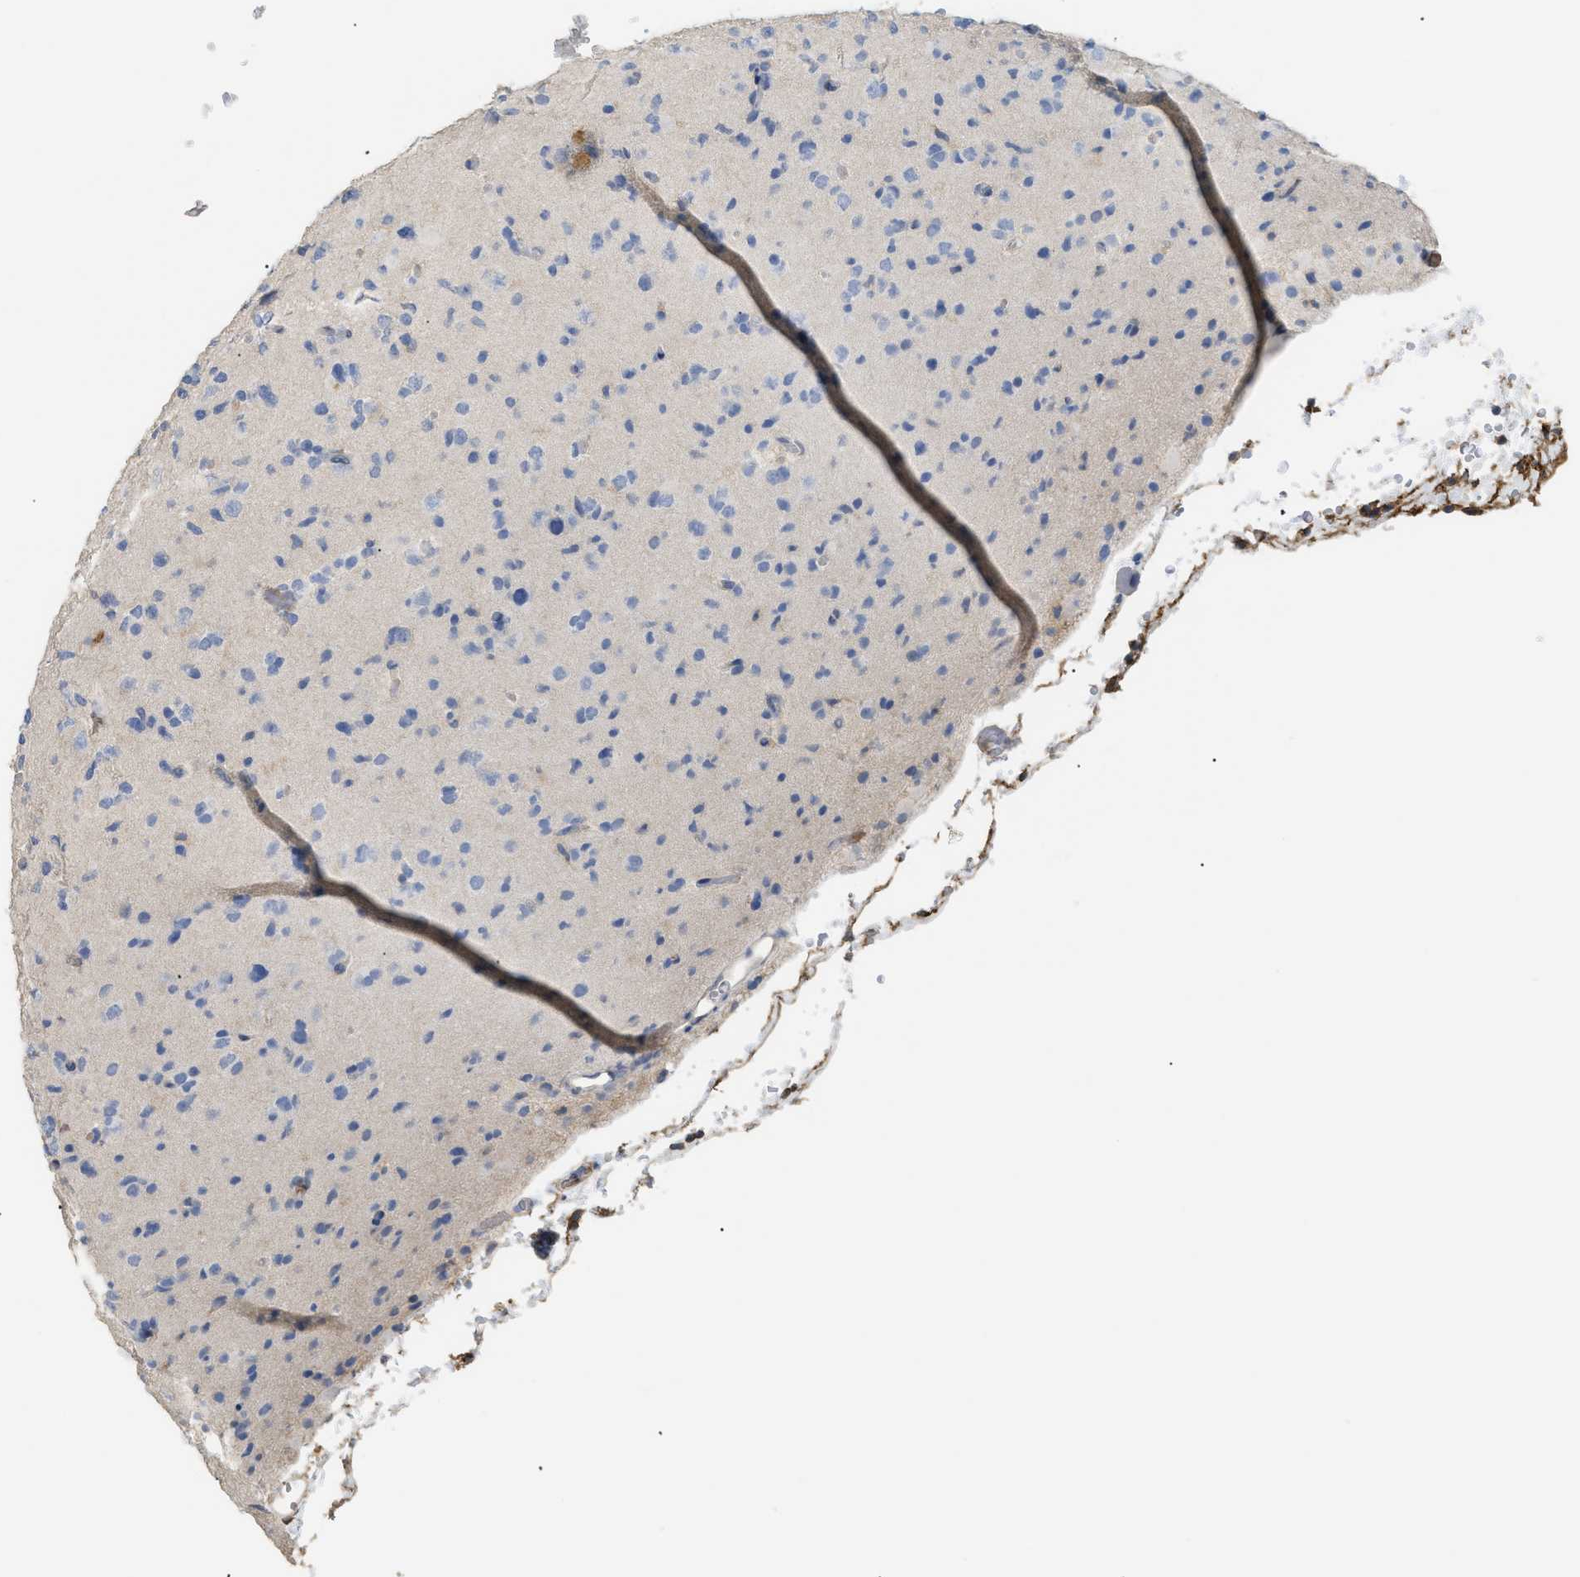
{"staining": {"intensity": "negative", "quantity": "none", "location": "none"}, "tissue": "glioma", "cell_type": "Tumor cells", "image_type": "cancer", "snomed": [{"axis": "morphology", "description": "Glioma, malignant, Low grade"}, {"axis": "topography", "description": "Brain"}], "caption": "Immunohistochemistry of human malignant glioma (low-grade) shows no positivity in tumor cells.", "gene": "ANXA4", "patient": {"sex": "female", "age": 22}}